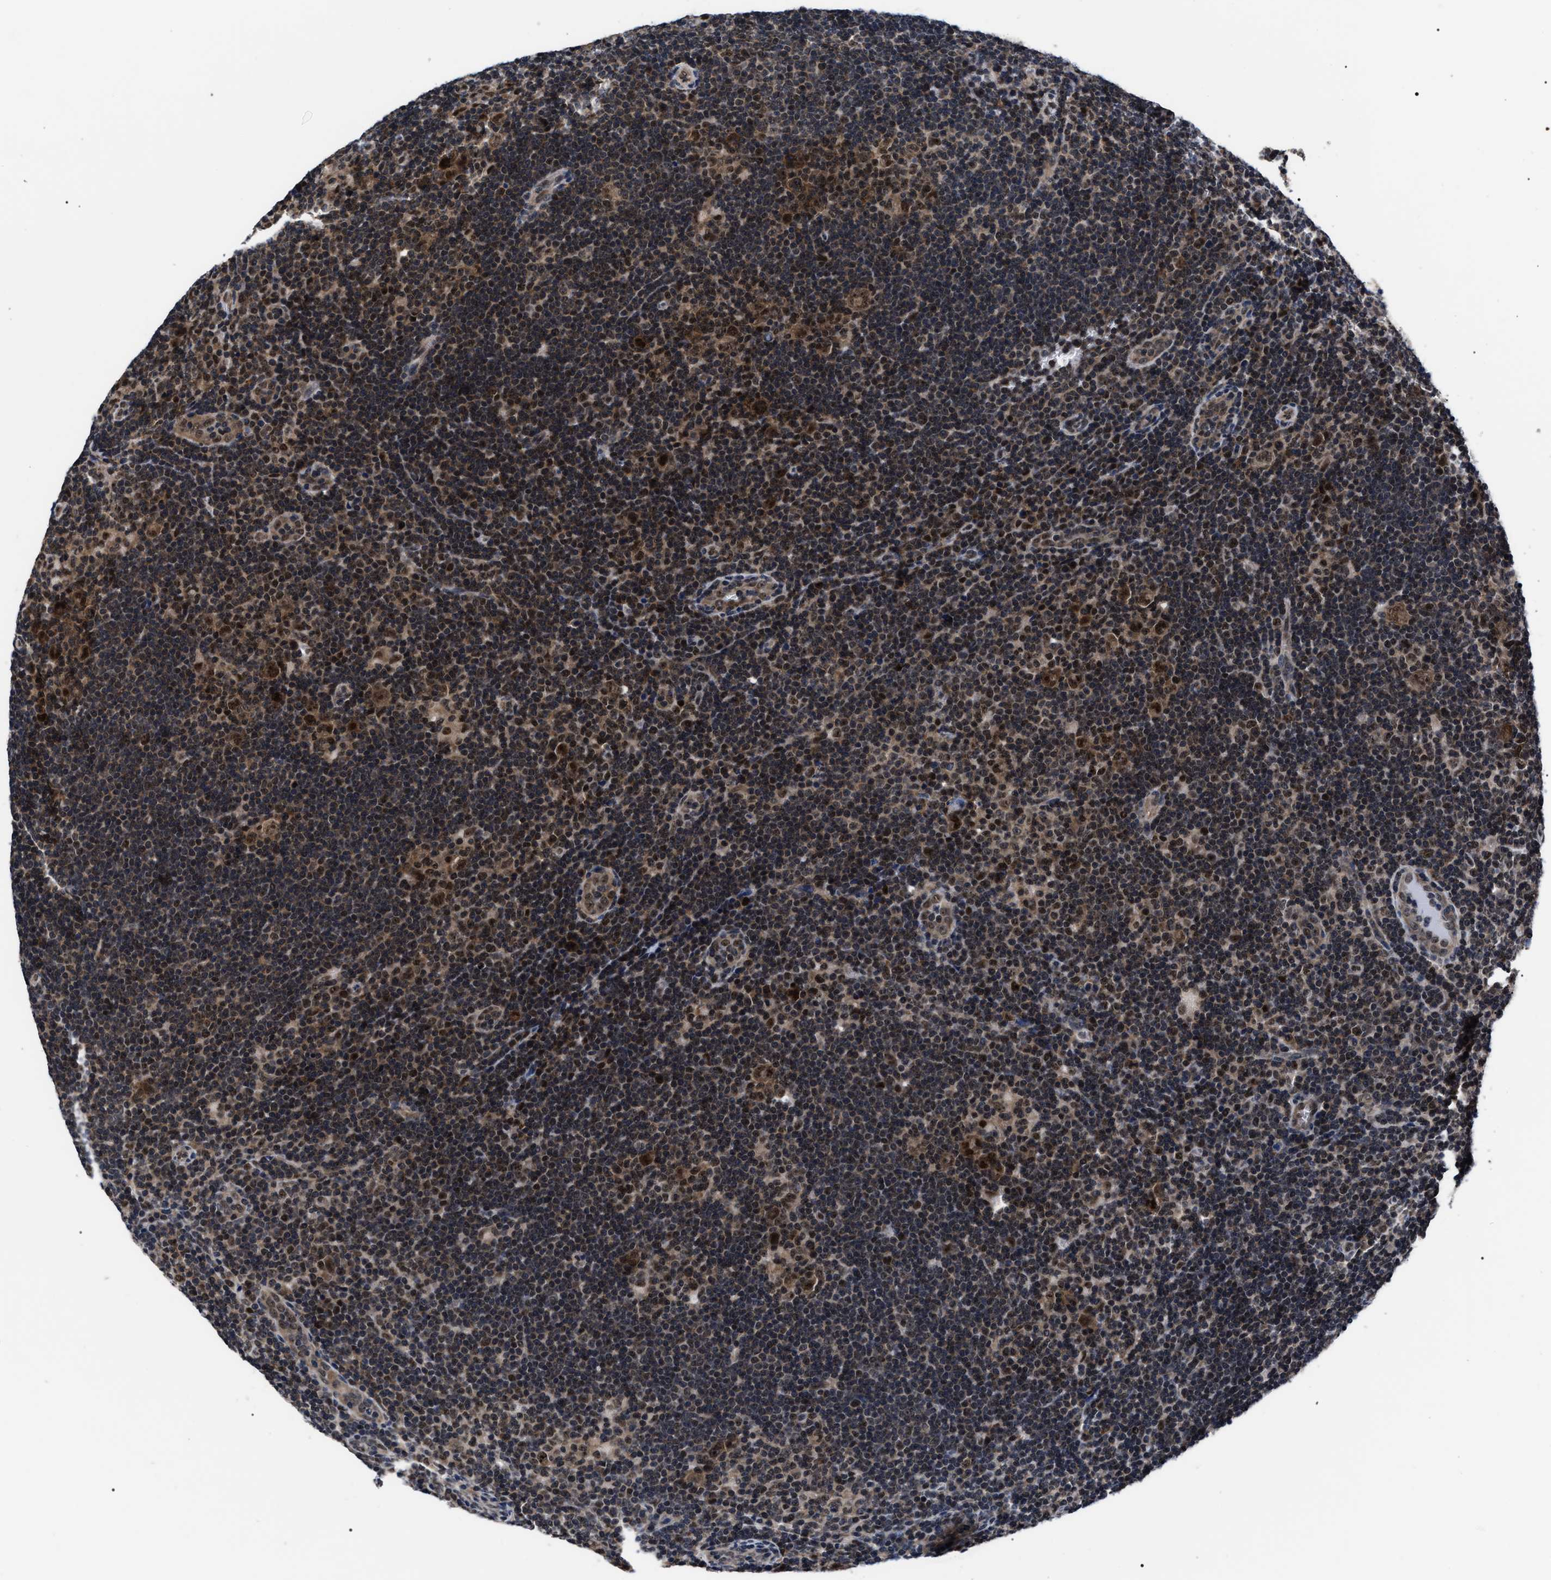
{"staining": {"intensity": "strong", "quantity": ">75%", "location": "nuclear"}, "tissue": "lymphoma", "cell_type": "Tumor cells", "image_type": "cancer", "snomed": [{"axis": "morphology", "description": "Hodgkin's disease, NOS"}, {"axis": "topography", "description": "Lymph node"}], "caption": "A brown stain highlights strong nuclear positivity of a protein in lymphoma tumor cells.", "gene": "CSNK2A1", "patient": {"sex": "female", "age": 57}}